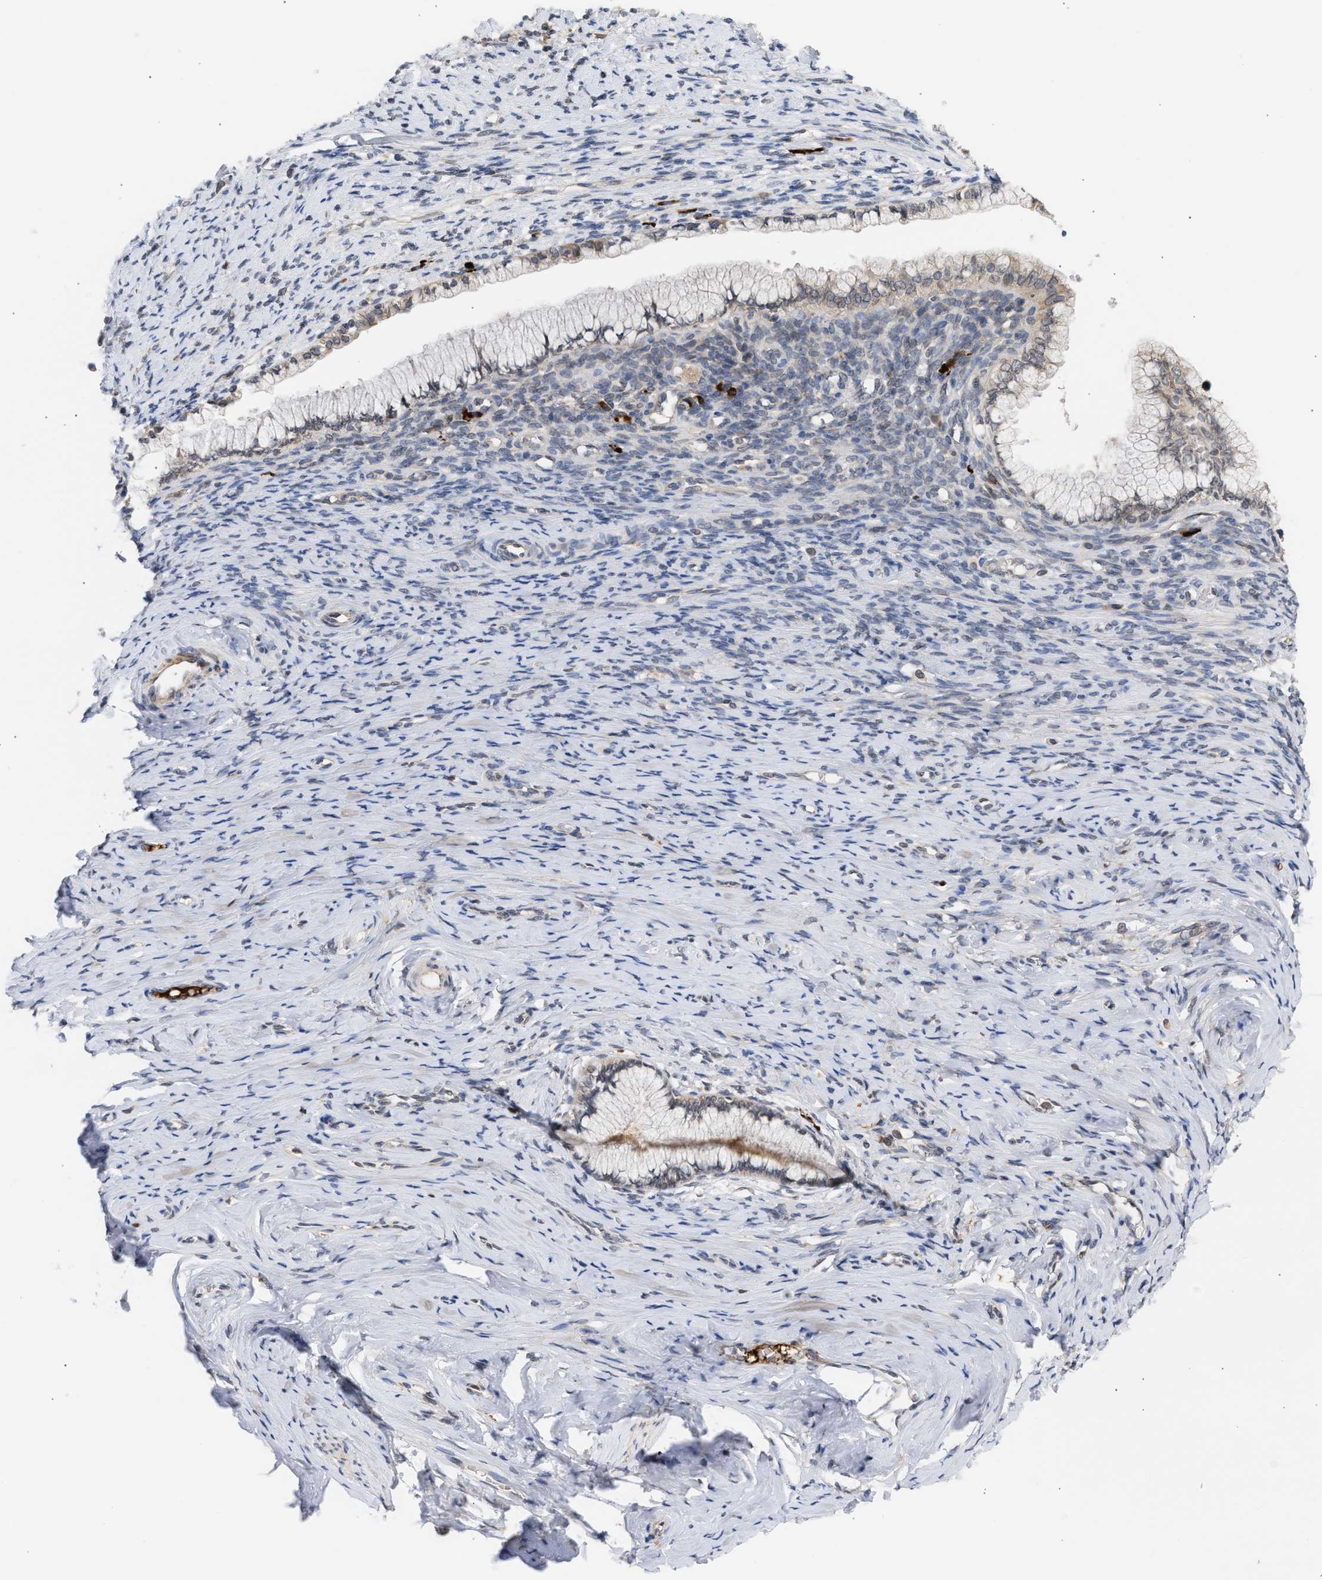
{"staining": {"intensity": "weak", "quantity": "<25%", "location": "cytoplasmic/membranous"}, "tissue": "cervical cancer", "cell_type": "Tumor cells", "image_type": "cancer", "snomed": [{"axis": "morphology", "description": "Squamous cell carcinoma, NOS"}, {"axis": "topography", "description": "Cervix"}], "caption": "Immunohistochemical staining of squamous cell carcinoma (cervical) displays no significant staining in tumor cells.", "gene": "NUP62", "patient": {"sex": "female", "age": 63}}